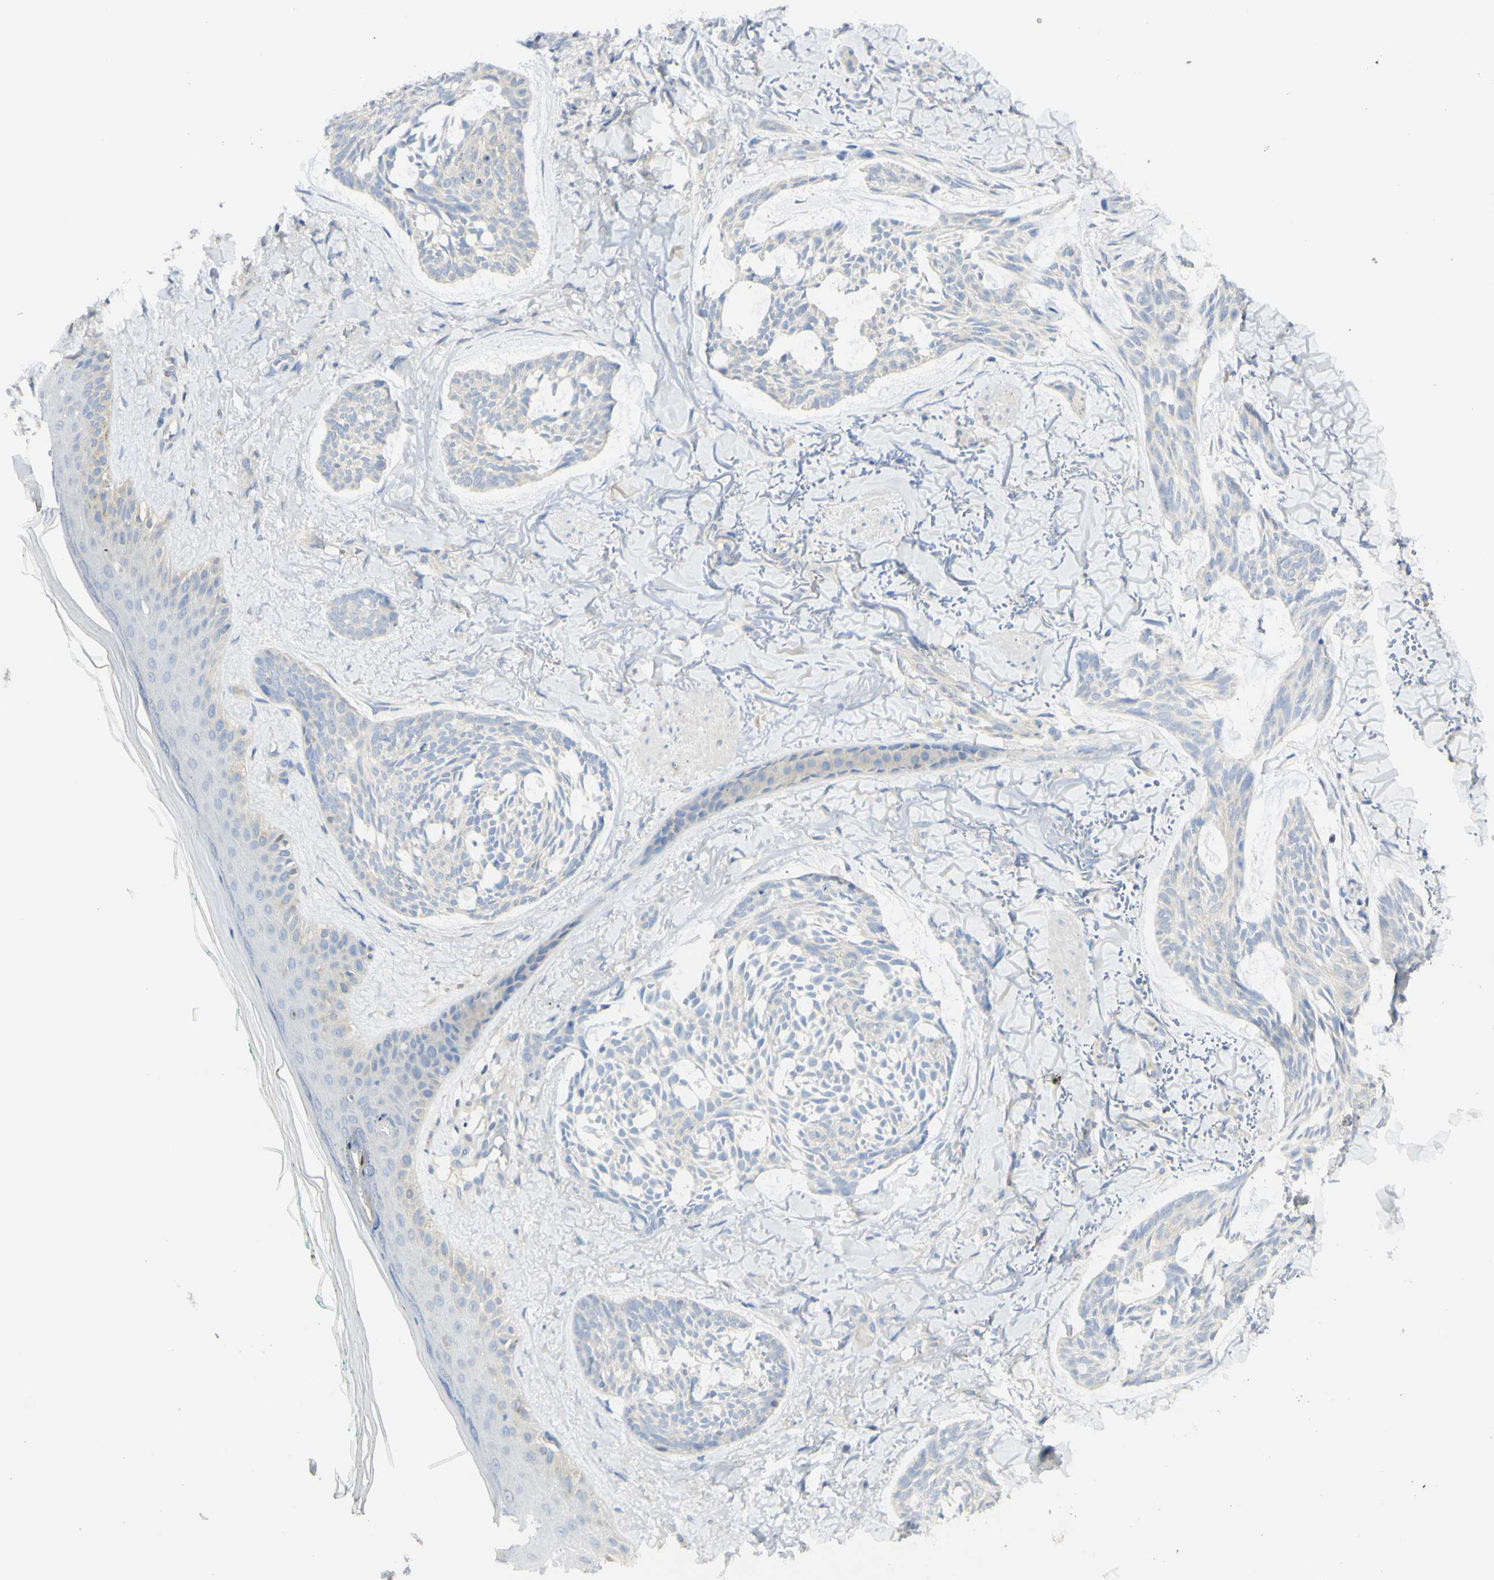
{"staining": {"intensity": "negative", "quantity": "none", "location": "none"}, "tissue": "skin cancer", "cell_type": "Tumor cells", "image_type": "cancer", "snomed": [{"axis": "morphology", "description": "Basal cell carcinoma"}, {"axis": "topography", "description": "Skin"}], "caption": "IHC micrograph of skin basal cell carcinoma stained for a protein (brown), which reveals no staining in tumor cells. (DAB (3,3'-diaminobenzidine) immunohistochemistry, high magnification).", "gene": "GCNT3", "patient": {"sex": "male", "age": 43}}